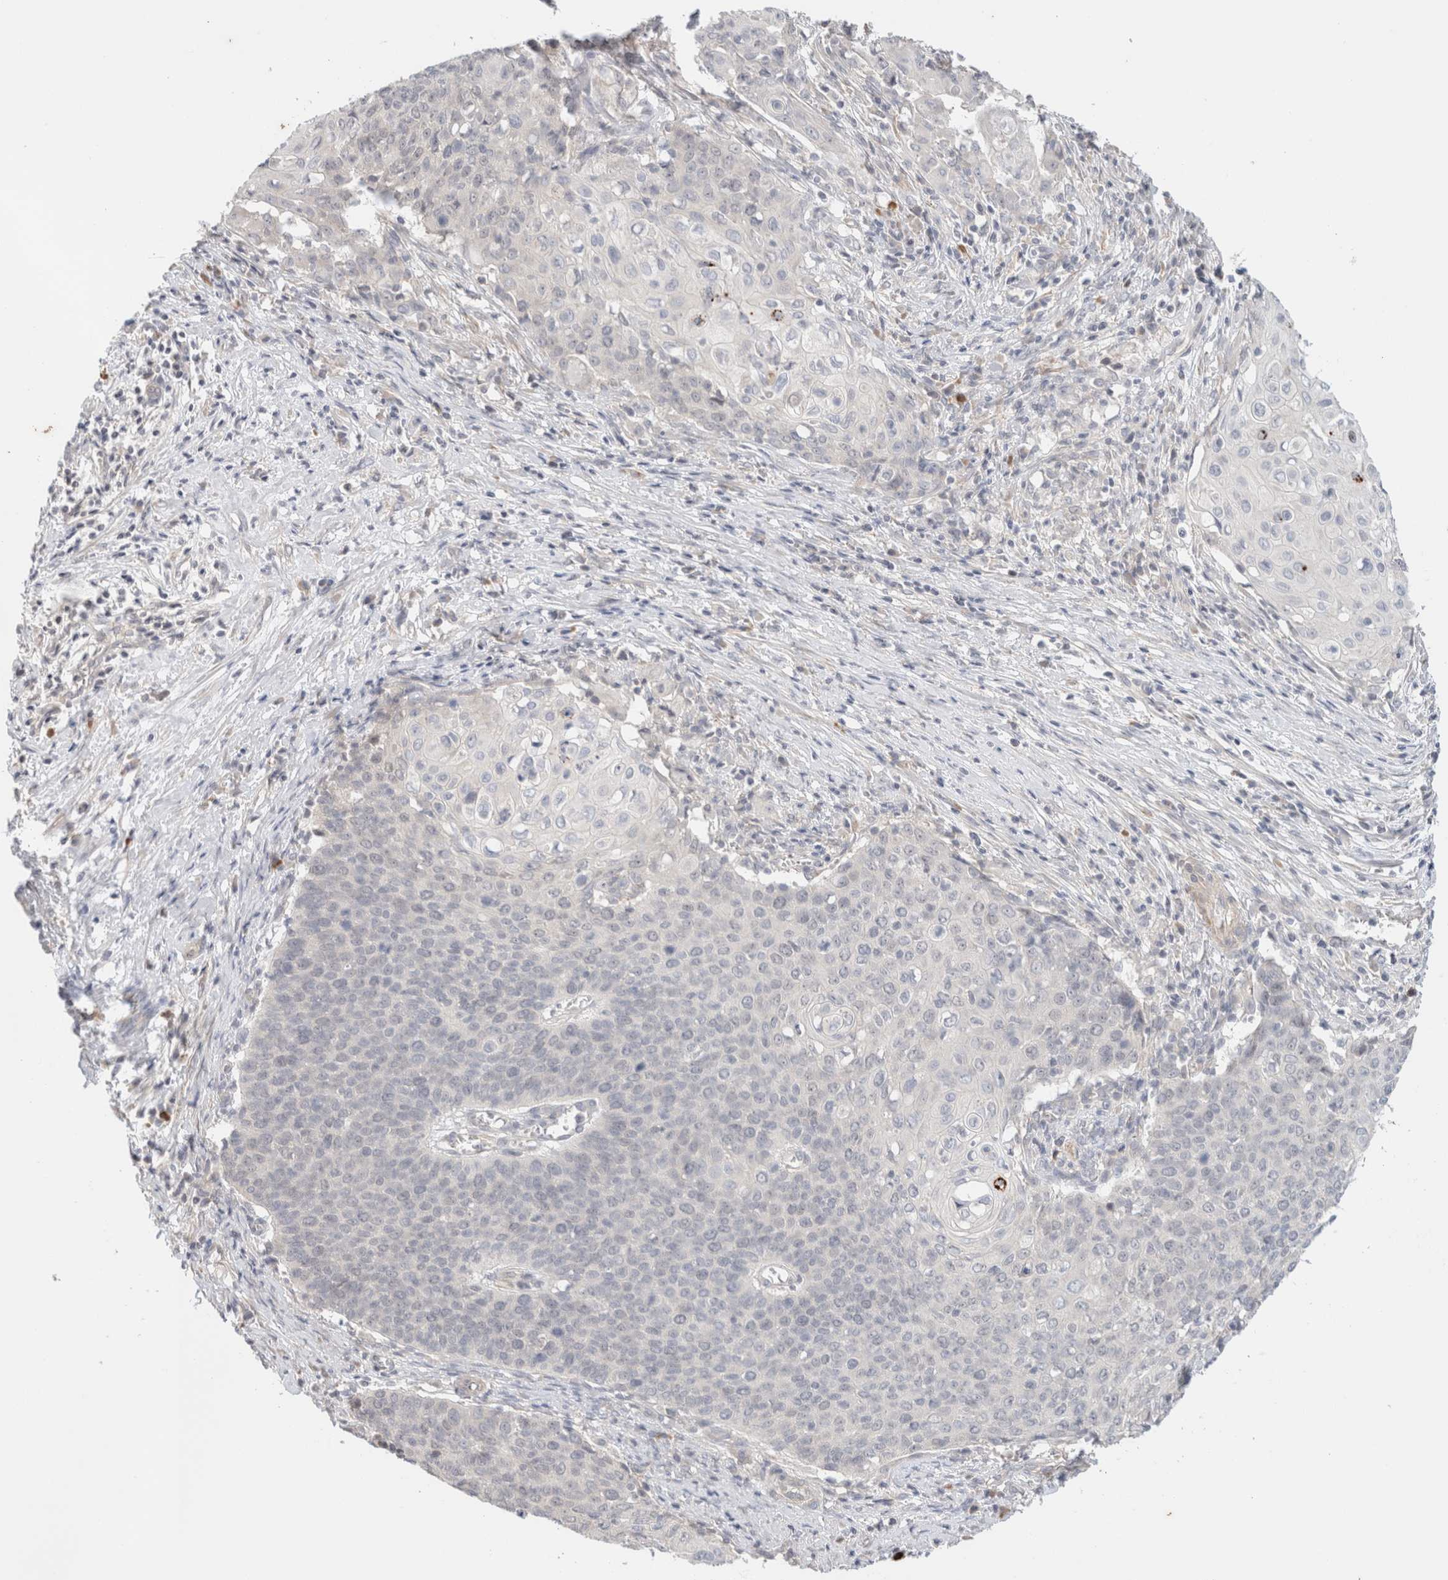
{"staining": {"intensity": "negative", "quantity": "none", "location": "none"}, "tissue": "cervical cancer", "cell_type": "Tumor cells", "image_type": "cancer", "snomed": [{"axis": "morphology", "description": "Squamous cell carcinoma, NOS"}, {"axis": "topography", "description": "Cervix"}], "caption": "This is a micrograph of IHC staining of squamous cell carcinoma (cervical), which shows no expression in tumor cells.", "gene": "SPRTN", "patient": {"sex": "female", "age": 39}}